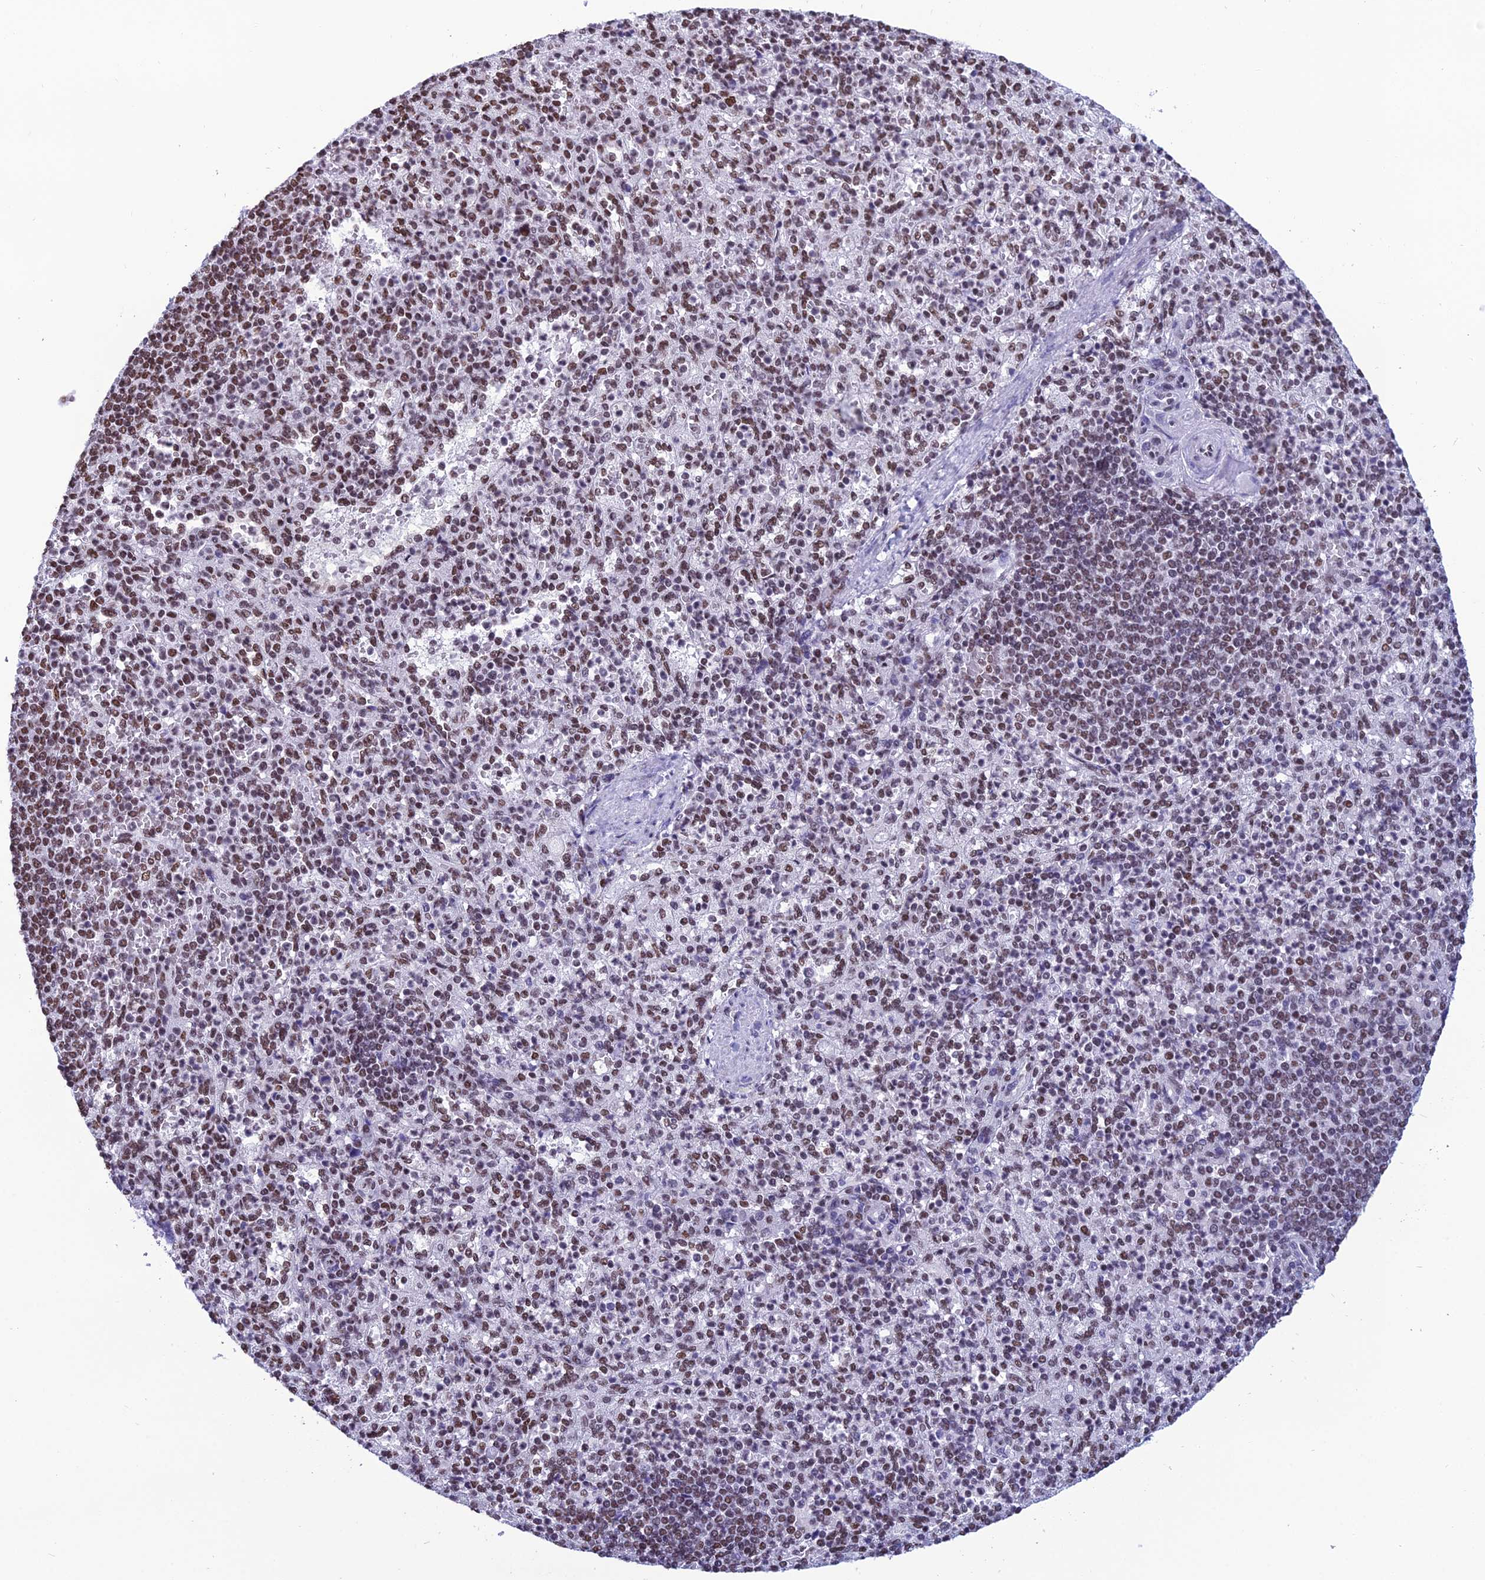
{"staining": {"intensity": "moderate", "quantity": "25%-75%", "location": "nuclear"}, "tissue": "spleen", "cell_type": "Cells in red pulp", "image_type": "normal", "snomed": [{"axis": "morphology", "description": "Normal tissue, NOS"}, {"axis": "topography", "description": "Spleen"}], "caption": "Protein expression analysis of normal human spleen reveals moderate nuclear expression in approximately 25%-75% of cells in red pulp.", "gene": "PRAMEF12", "patient": {"sex": "female", "age": 74}}